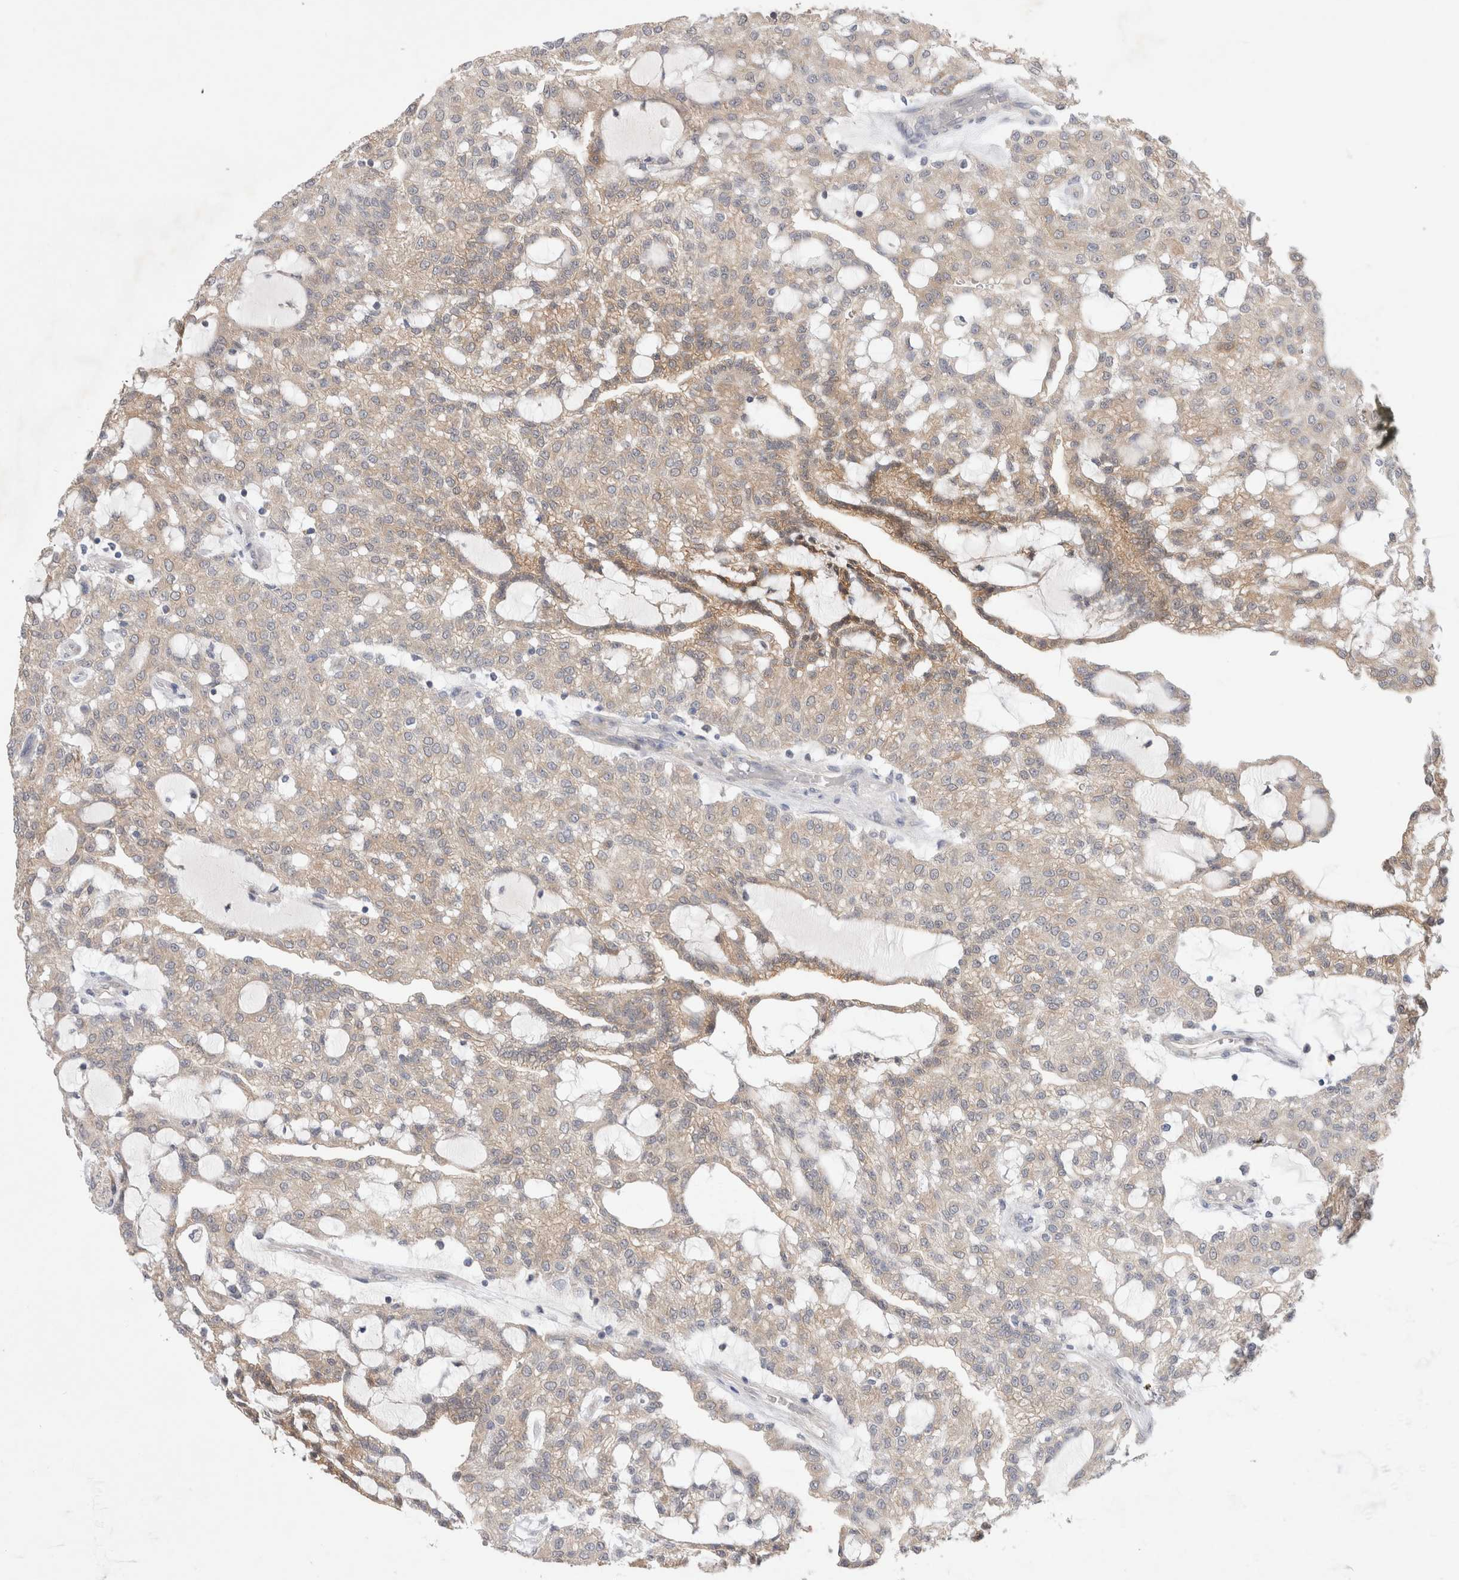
{"staining": {"intensity": "weak", "quantity": ">75%", "location": "cytoplasmic/membranous"}, "tissue": "renal cancer", "cell_type": "Tumor cells", "image_type": "cancer", "snomed": [{"axis": "morphology", "description": "Adenocarcinoma, NOS"}, {"axis": "topography", "description": "Kidney"}], "caption": "An IHC micrograph of neoplastic tissue is shown. Protein staining in brown shows weak cytoplasmic/membranous positivity in adenocarcinoma (renal) within tumor cells.", "gene": "IFT74", "patient": {"sex": "male", "age": 63}}